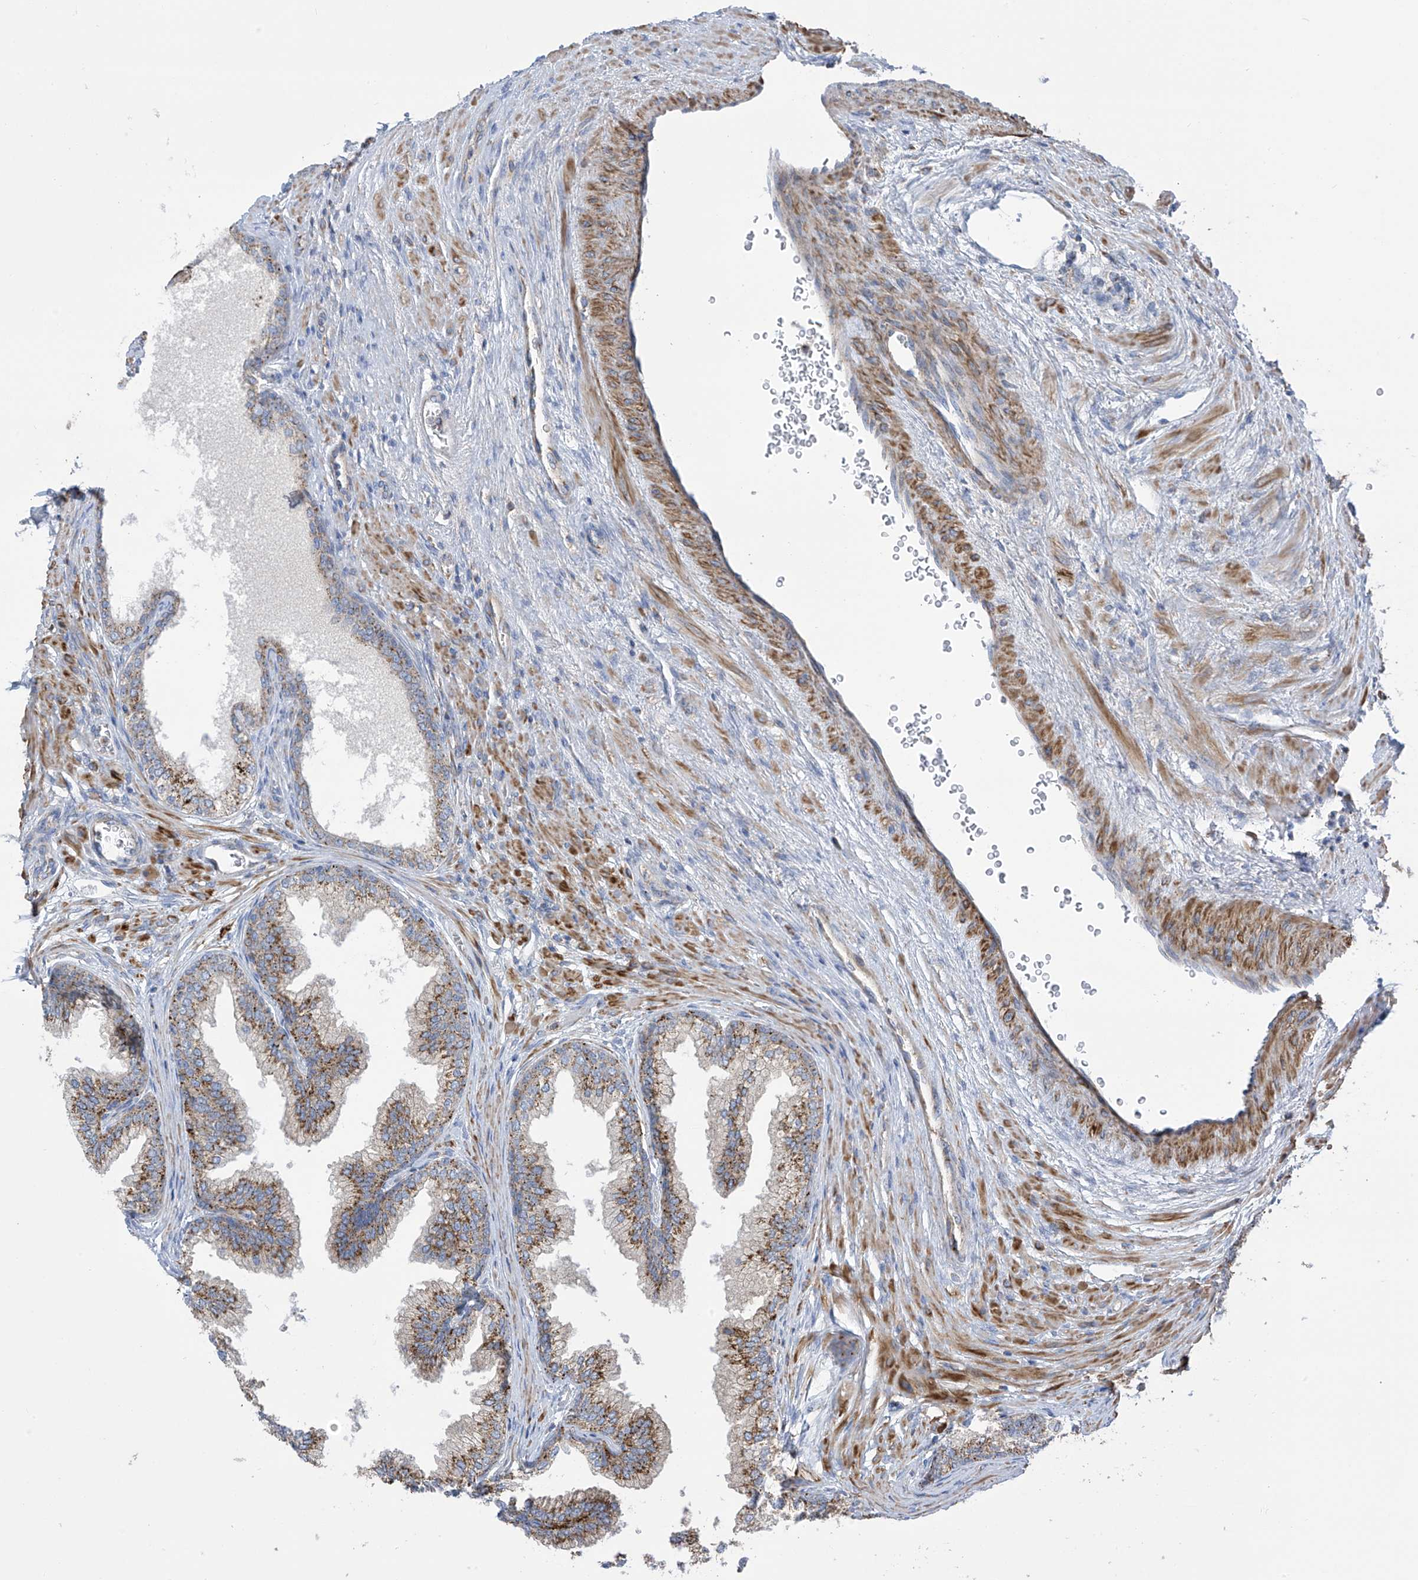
{"staining": {"intensity": "moderate", "quantity": "25%-75%", "location": "cytoplasmic/membranous"}, "tissue": "prostate", "cell_type": "Glandular cells", "image_type": "normal", "snomed": [{"axis": "morphology", "description": "Normal tissue, NOS"}, {"axis": "topography", "description": "Prostate"}], "caption": "Prostate stained with DAB IHC demonstrates medium levels of moderate cytoplasmic/membranous staining in about 25%-75% of glandular cells.", "gene": "ITM2B", "patient": {"sex": "male", "age": 76}}